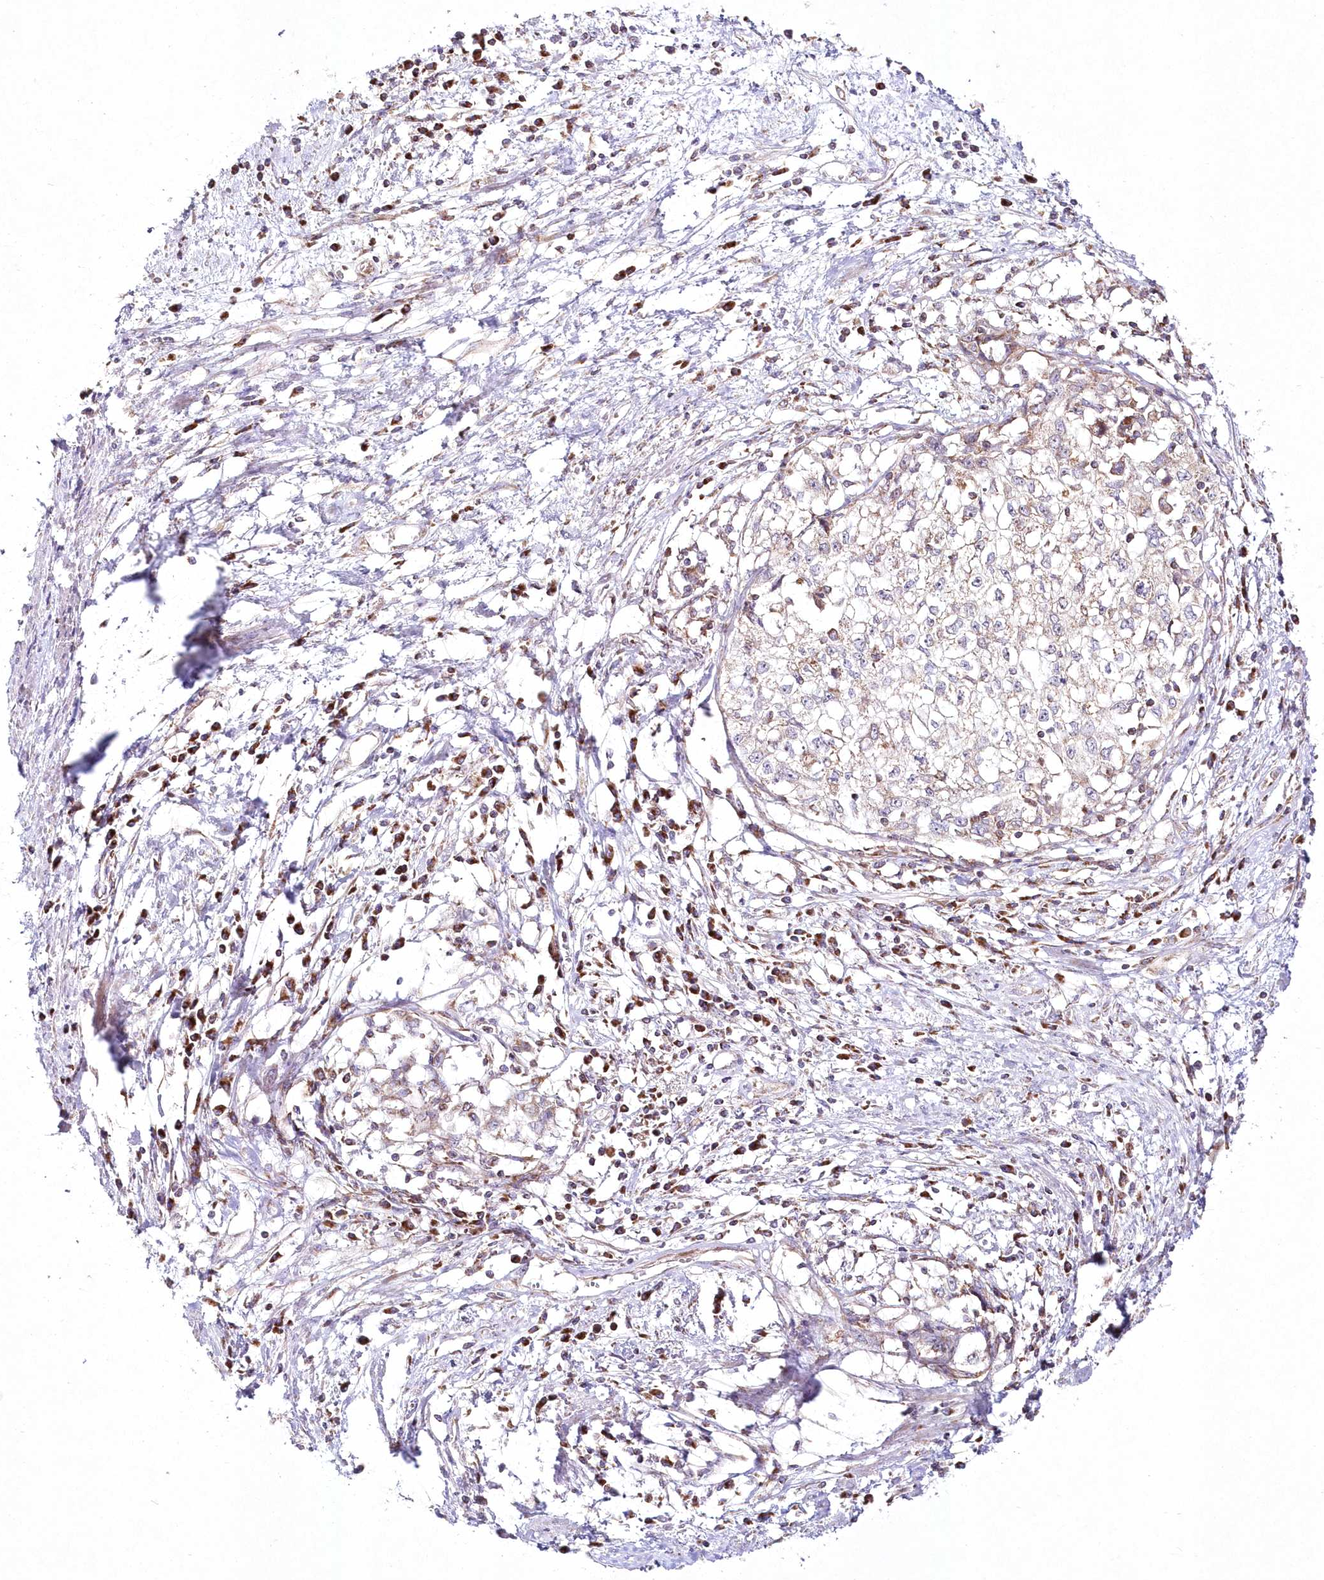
{"staining": {"intensity": "weak", "quantity": "25%-75%", "location": "cytoplasmic/membranous"}, "tissue": "cervical cancer", "cell_type": "Tumor cells", "image_type": "cancer", "snomed": [{"axis": "morphology", "description": "Squamous cell carcinoma, NOS"}, {"axis": "topography", "description": "Cervix"}], "caption": "A histopathology image of human squamous cell carcinoma (cervical) stained for a protein exhibits weak cytoplasmic/membranous brown staining in tumor cells.", "gene": "DNA2", "patient": {"sex": "female", "age": 57}}